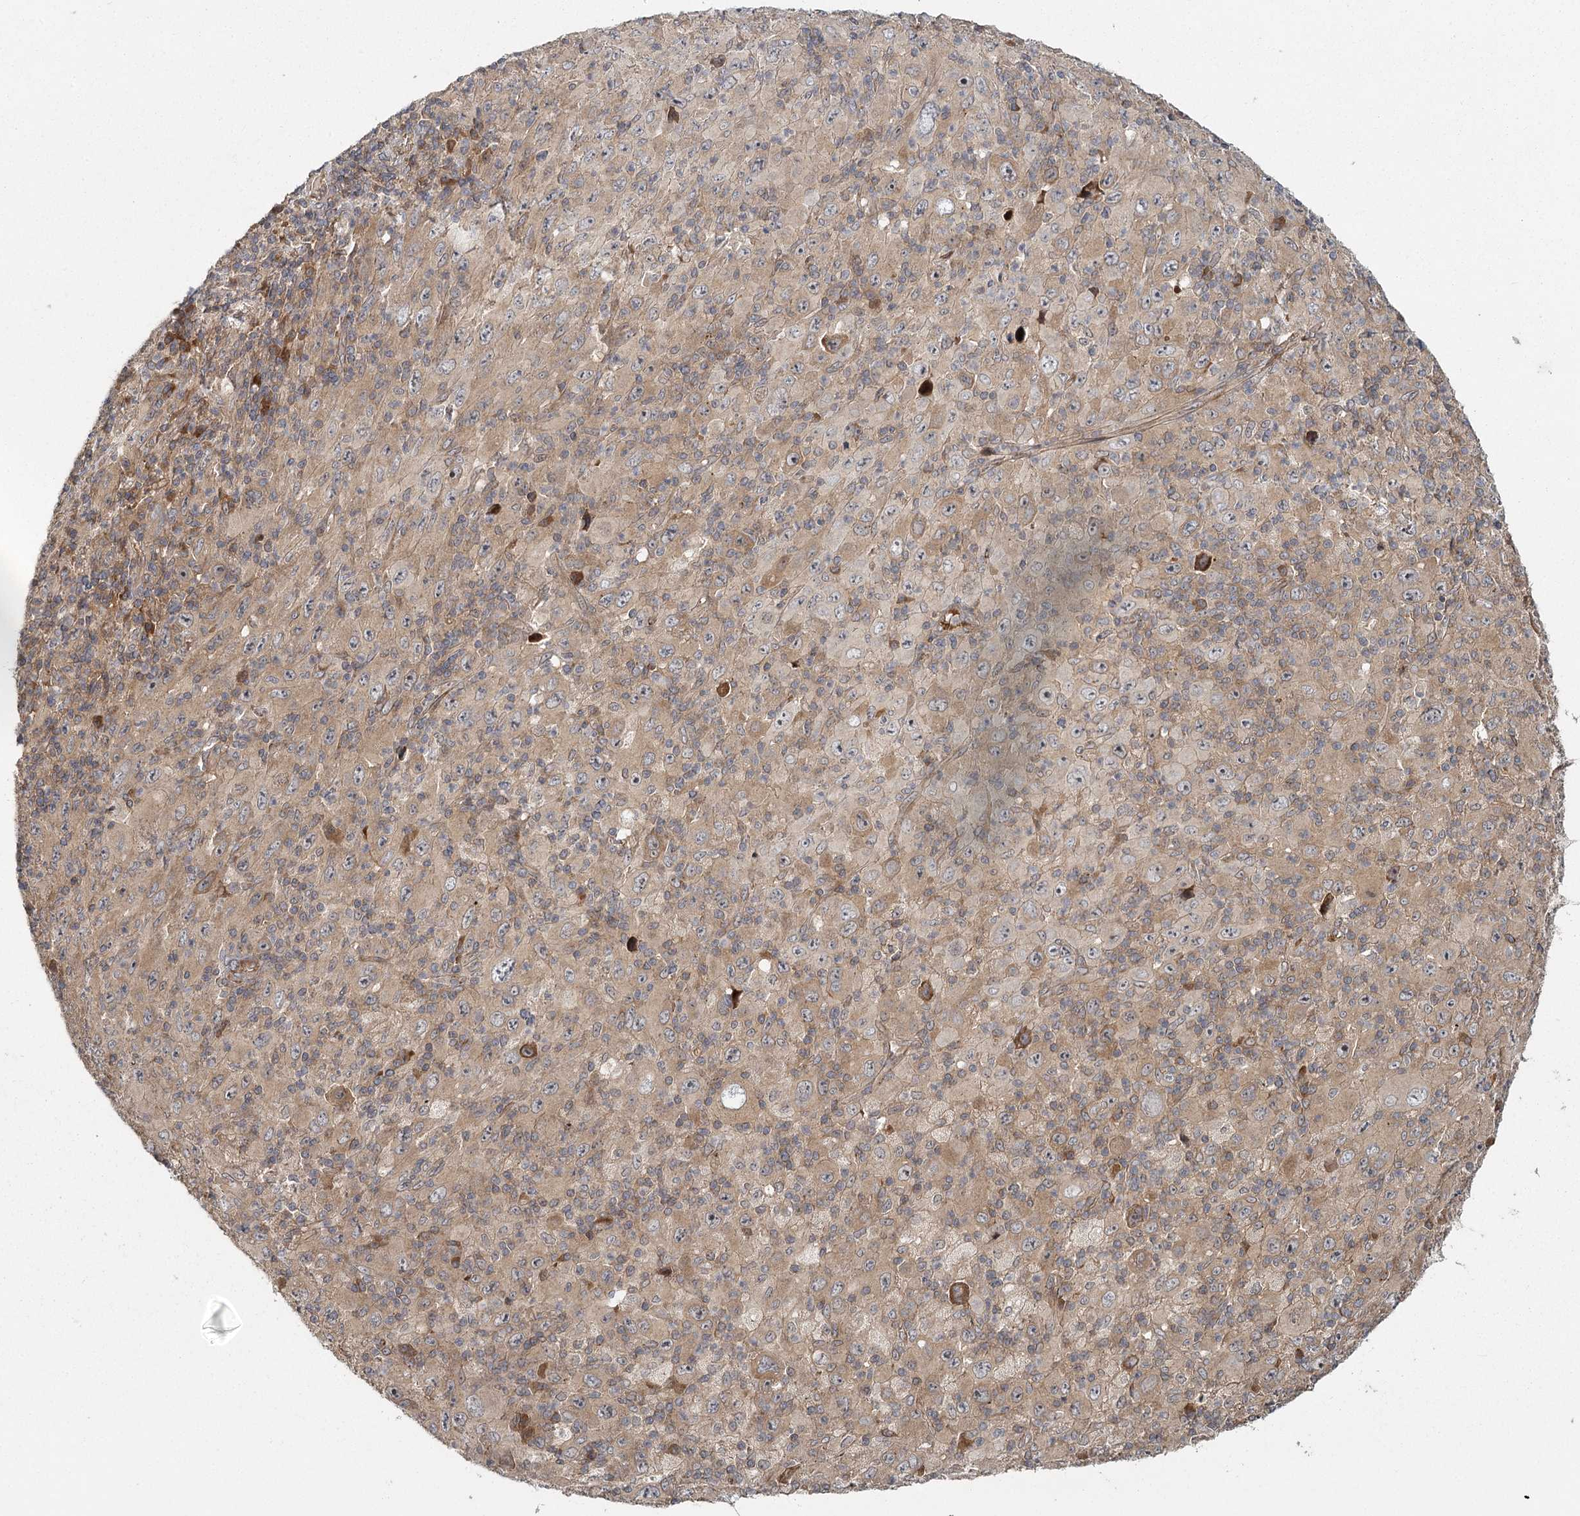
{"staining": {"intensity": "weak", "quantity": "<25%", "location": "cytoplasmic/membranous"}, "tissue": "melanoma", "cell_type": "Tumor cells", "image_type": "cancer", "snomed": [{"axis": "morphology", "description": "Malignant melanoma, Metastatic site"}, {"axis": "topography", "description": "Skin"}], "caption": "IHC photomicrograph of neoplastic tissue: melanoma stained with DAB (3,3'-diaminobenzidine) shows no significant protein staining in tumor cells.", "gene": "RAPGEF6", "patient": {"sex": "female", "age": 56}}